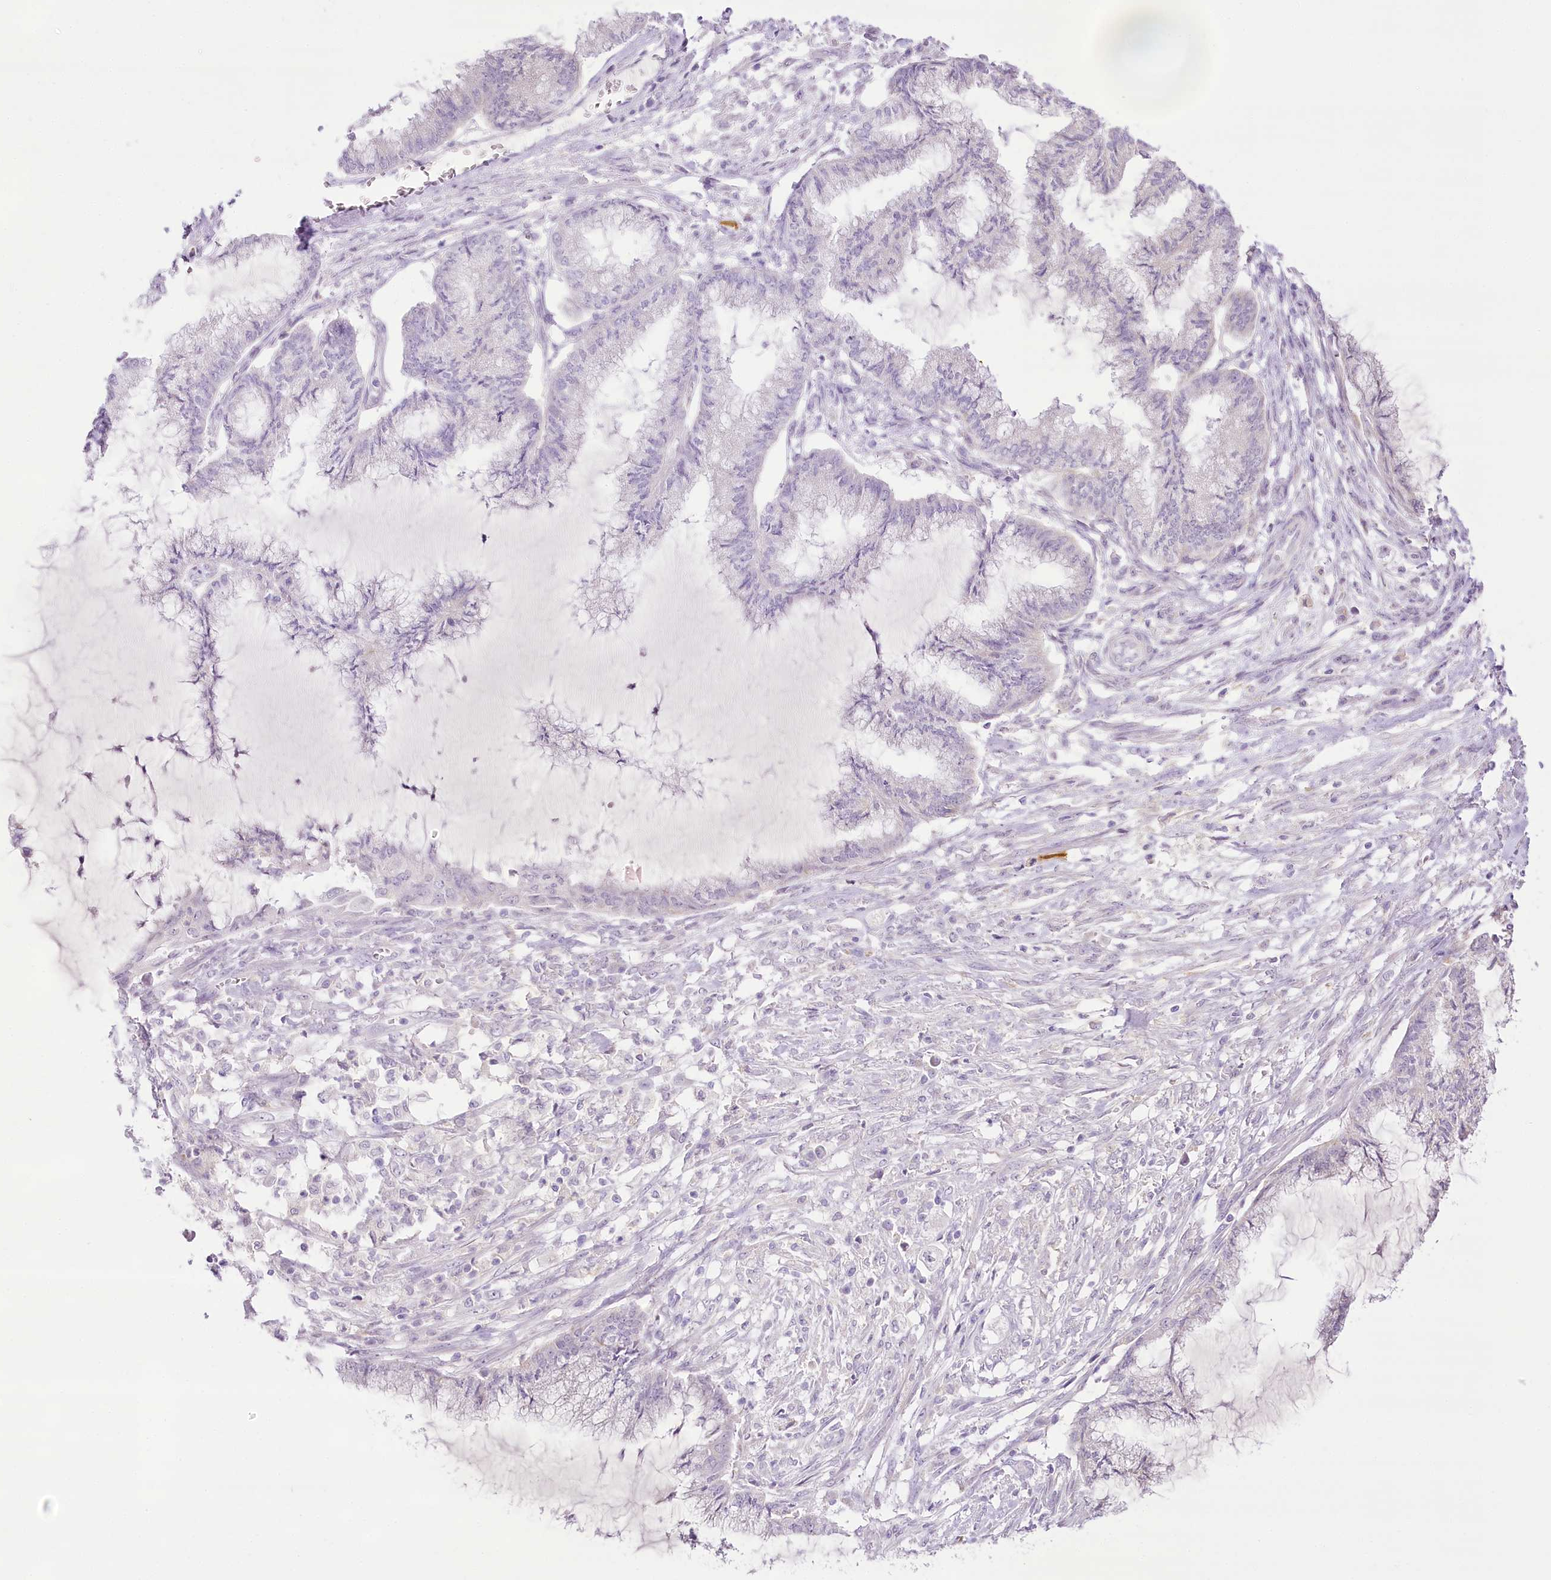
{"staining": {"intensity": "negative", "quantity": "none", "location": "none"}, "tissue": "endometrial cancer", "cell_type": "Tumor cells", "image_type": "cancer", "snomed": [{"axis": "morphology", "description": "Adenocarcinoma, NOS"}, {"axis": "topography", "description": "Endometrium"}], "caption": "A high-resolution image shows immunohistochemistry staining of endometrial adenocarcinoma, which demonstrates no significant staining in tumor cells.", "gene": "CCDC30", "patient": {"sex": "female", "age": 86}}